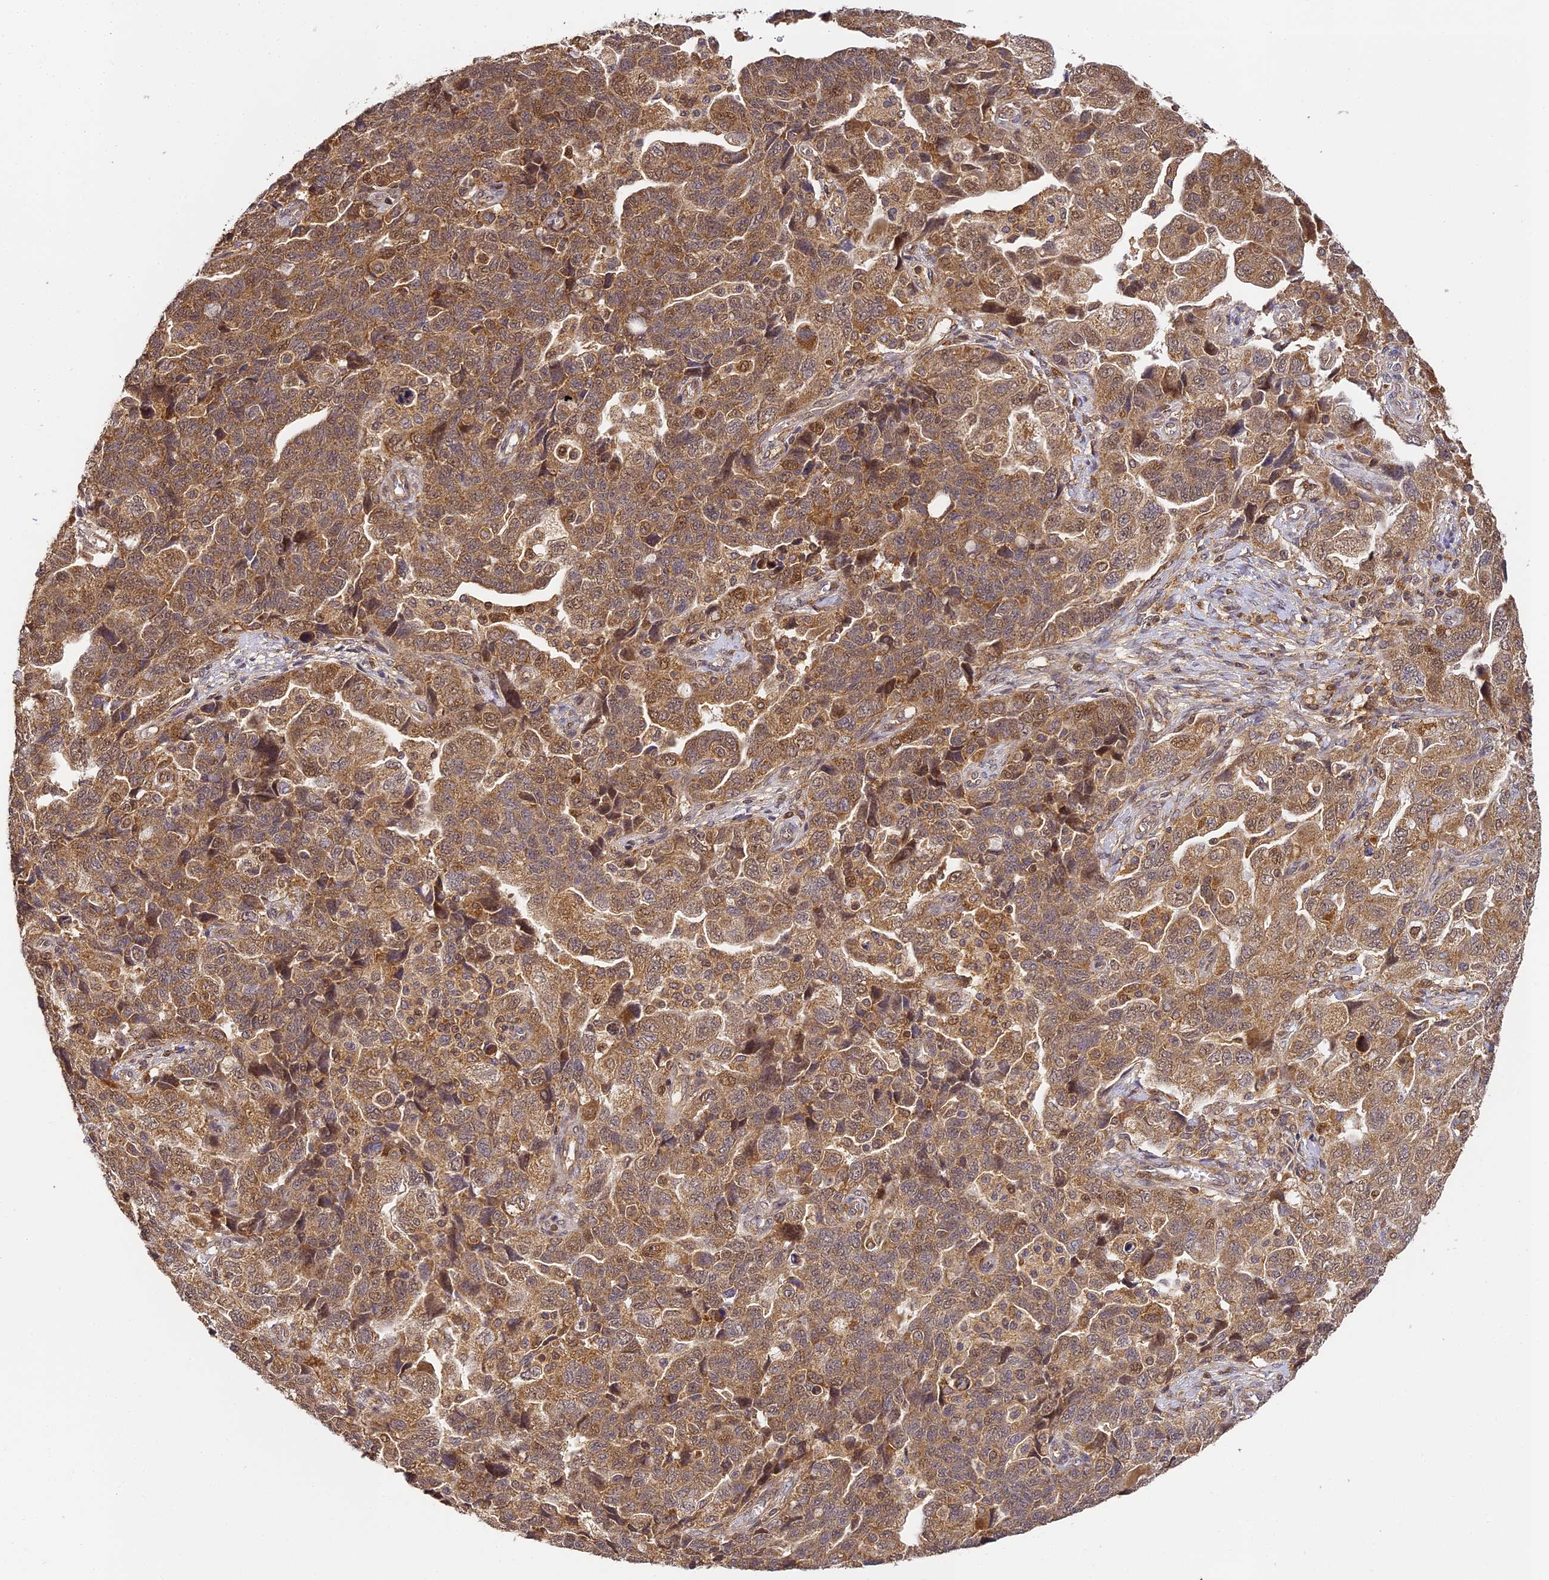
{"staining": {"intensity": "moderate", "quantity": ">75%", "location": "cytoplasmic/membranous,nuclear"}, "tissue": "ovarian cancer", "cell_type": "Tumor cells", "image_type": "cancer", "snomed": [{"axis": "morphology", "description": "Carcinoma, NOS"}, {"axis": "morphology", "description": "Cystadenocarcinoma, serous, NOS"}, {"axis": "topography", "description": "Ovary"}], "caption": "Protein expression analysis of ovarian cancer displays moderate cytoplasmic/membranous and nuclear positivity in about >75% of tumor cells.", "gene": "ZNF443", "patient": {"sex": "female", "age": 69}}